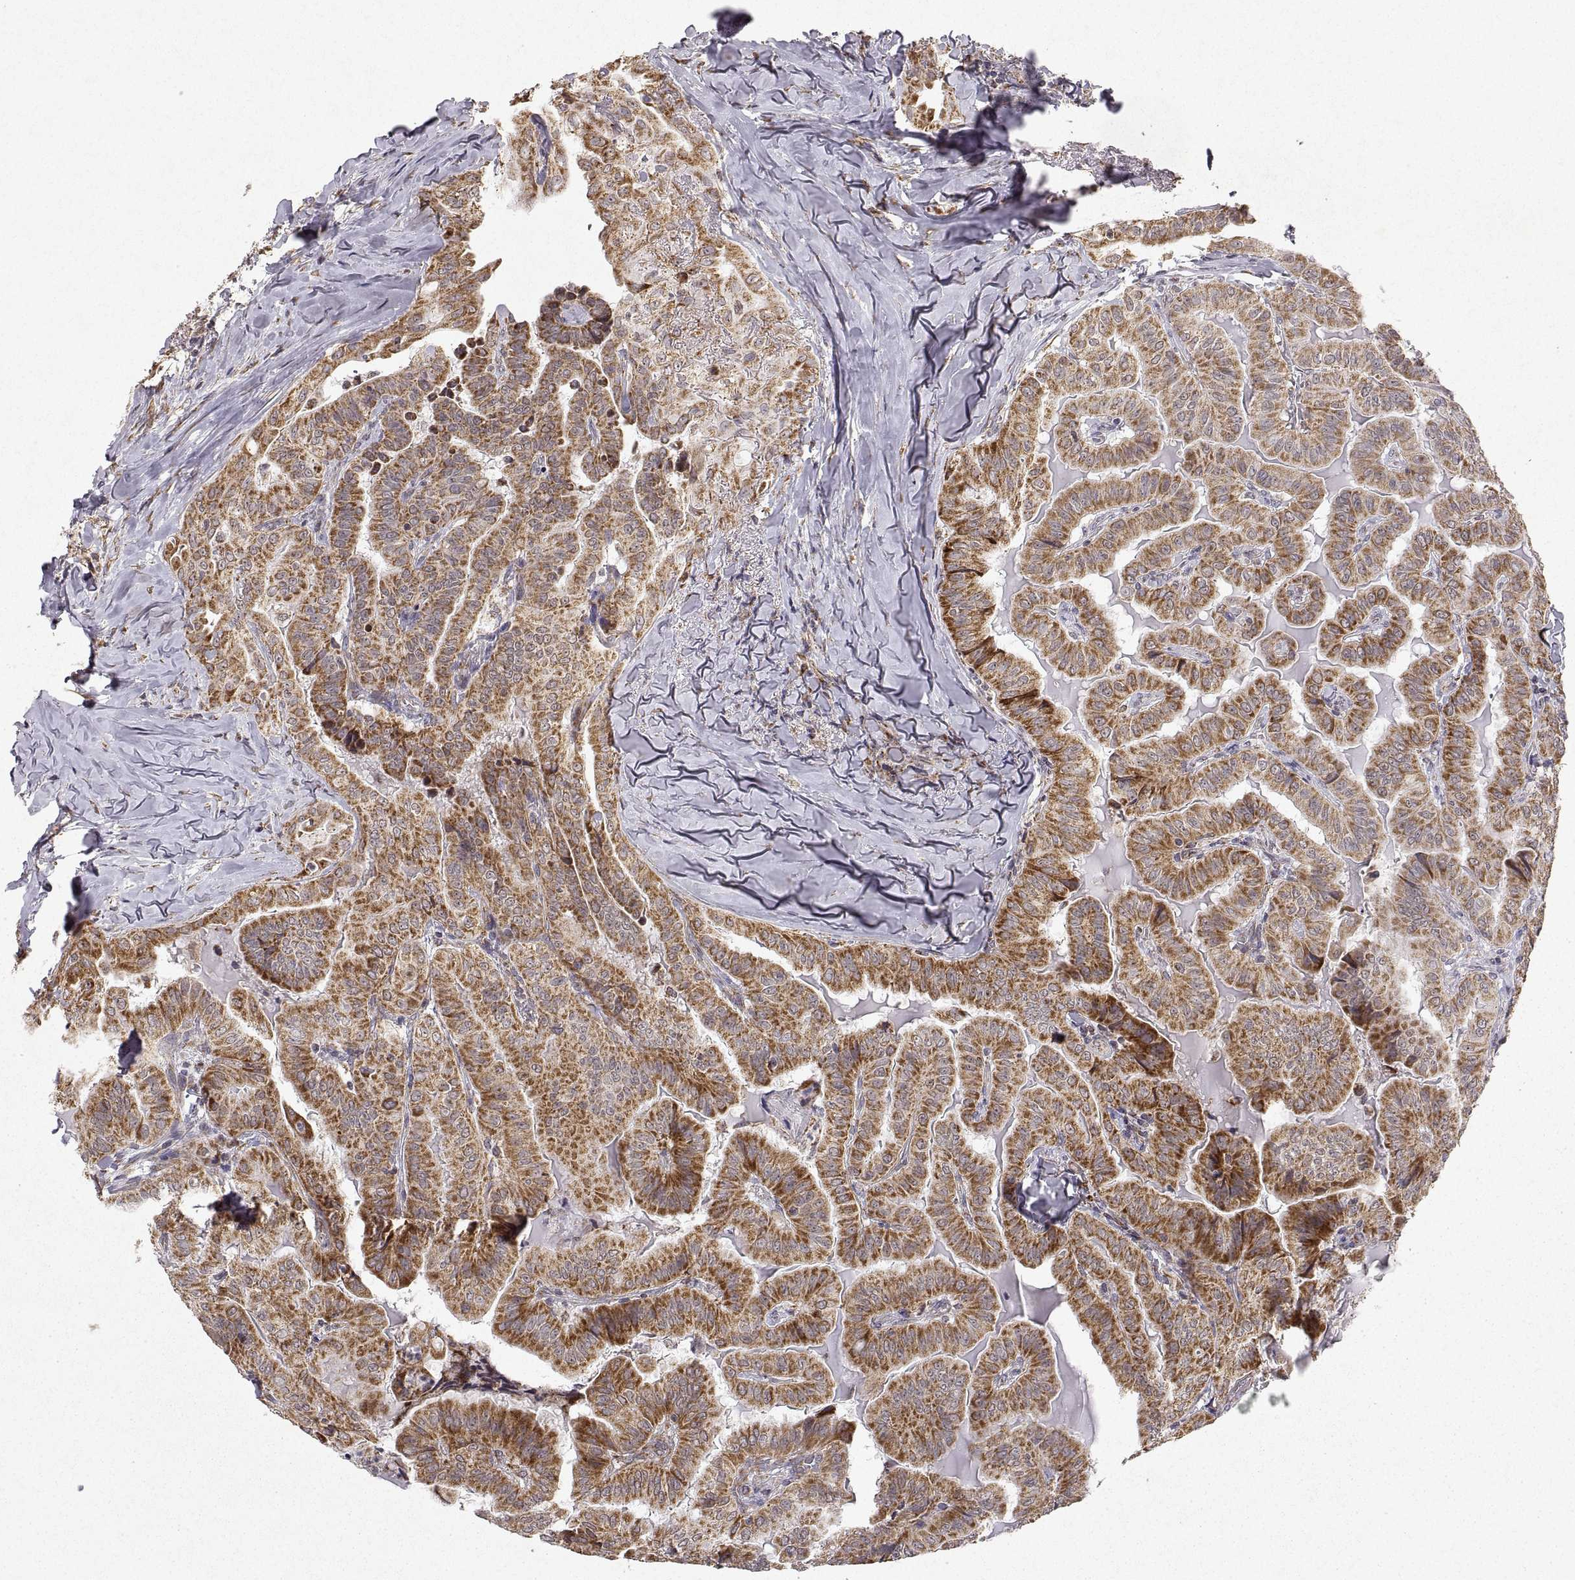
{"staining": {"intensity": "moderate", "quantity": ">75%", "location": "cytoplasmic/membranous"}, "tissue": "thyroid cancer", "cell_type": "Tumor cells", "image_type": "cancer", "snomed": [{"axis": "morphology", "description": "Papillary adenocarcinoma, NOS"}, {"axis": "topography", "description": "Thyroid gland"}], "caption": "Immunohistochemical staining of thyroid cancer shows moderate cytoplasmic/membranous protein positivity in approximately >75% of tumor cells. (Stains: DAB (3,3'-diaminobenzidine) in brown, nuclei in blue, Microscopy: brightfield microscopy at high magnification).", "gene": "MANBAL", "patient": {"sex": "female", "age": 68}}